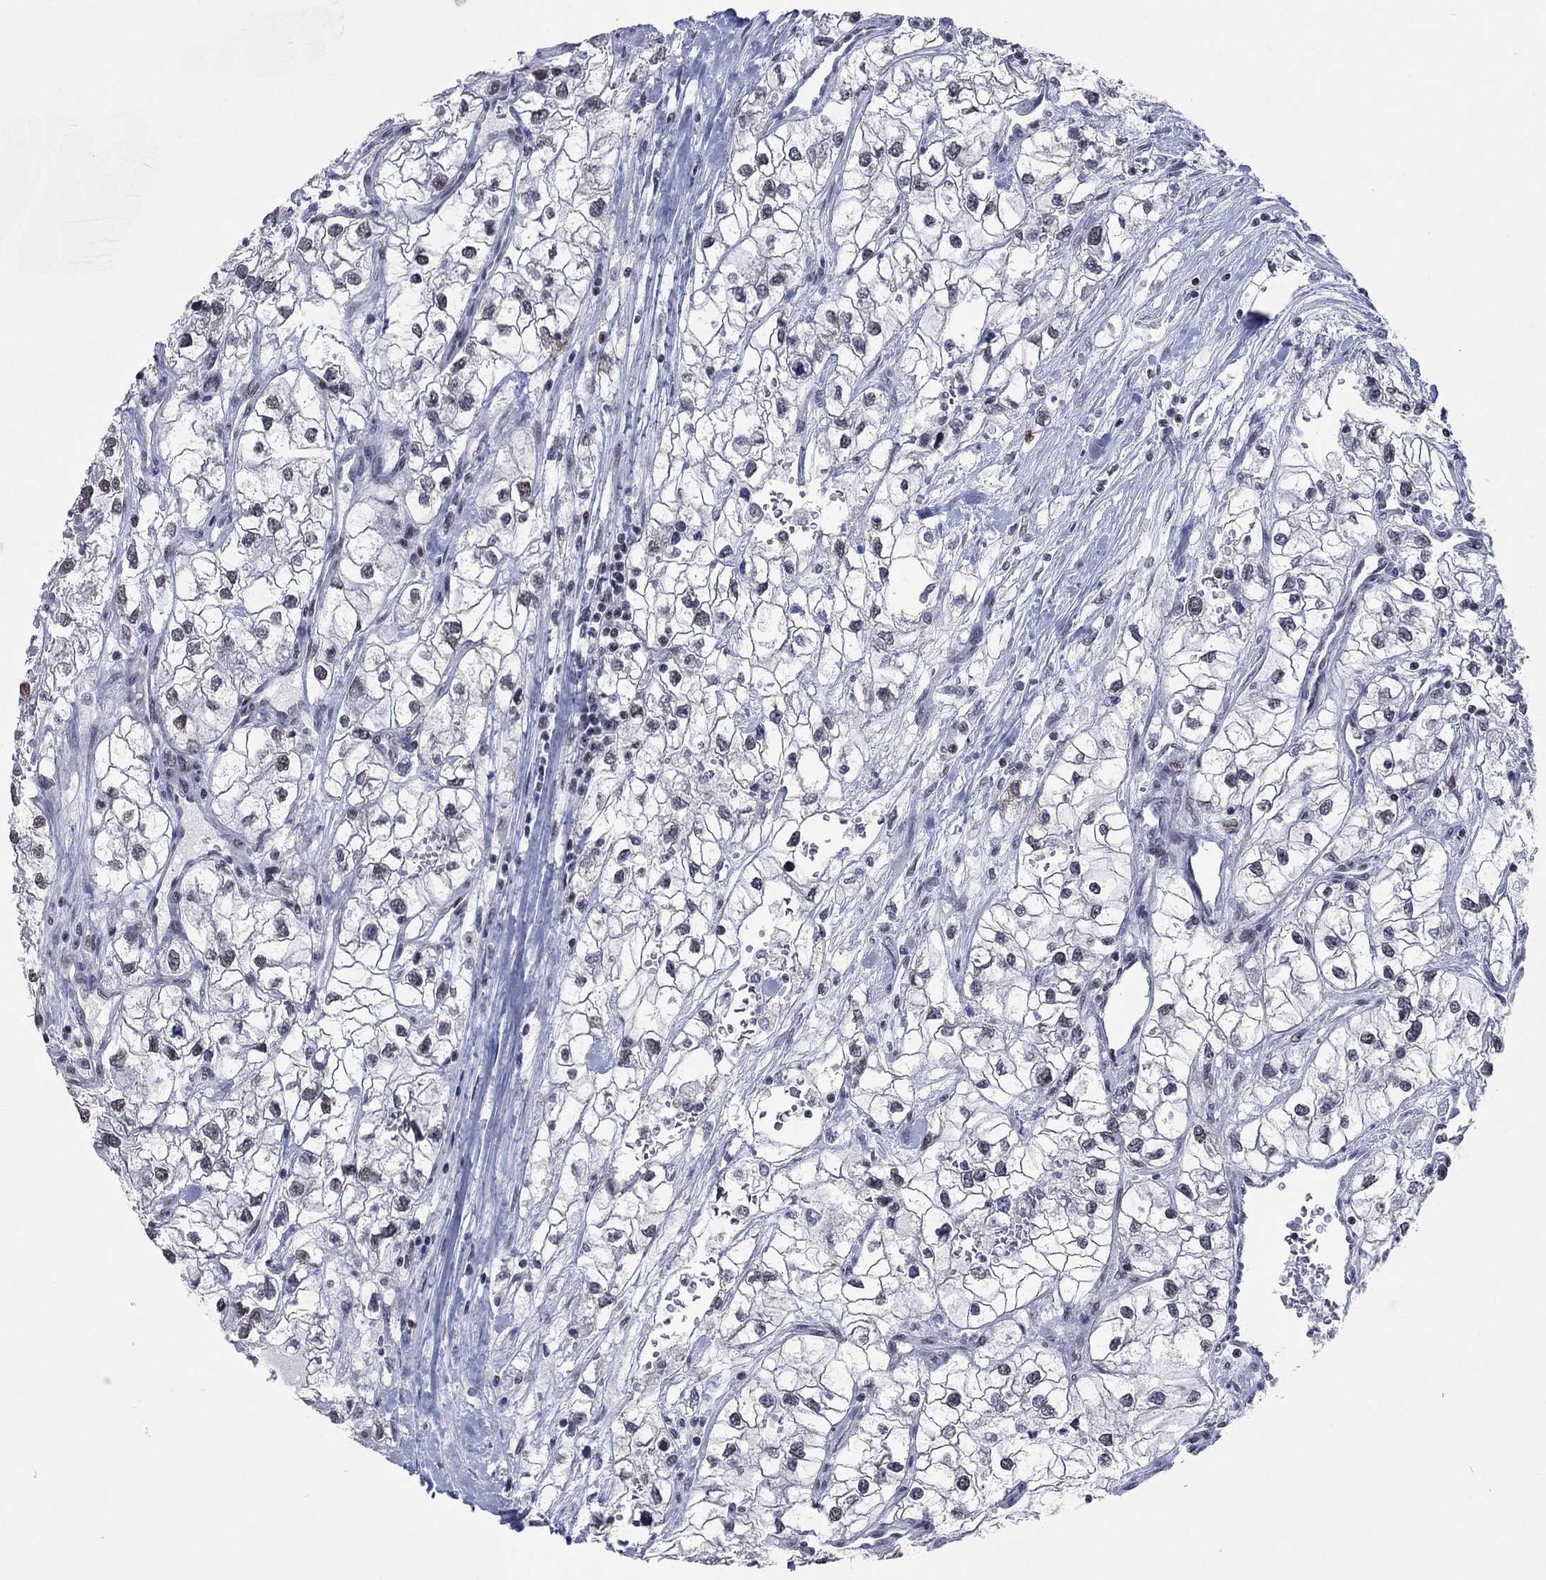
{"staining": {"intensity": "negative", "quantity": "none", "location": "none"}, "tissue": "renal cancer", "cell_type": "Tumor cells", "image_type": "cancer", "snomed": [{"axis": "morphology", "description": "Adenocarcinoma, NOS"}, {"axis": "topography", "description": "Kidney"}], "caption": "Tumor cells are negative for brown protein staining in adenocarcinoma (renal).", "gene": "HCFC1", "patient": {"sex": "male", "age": 59}}